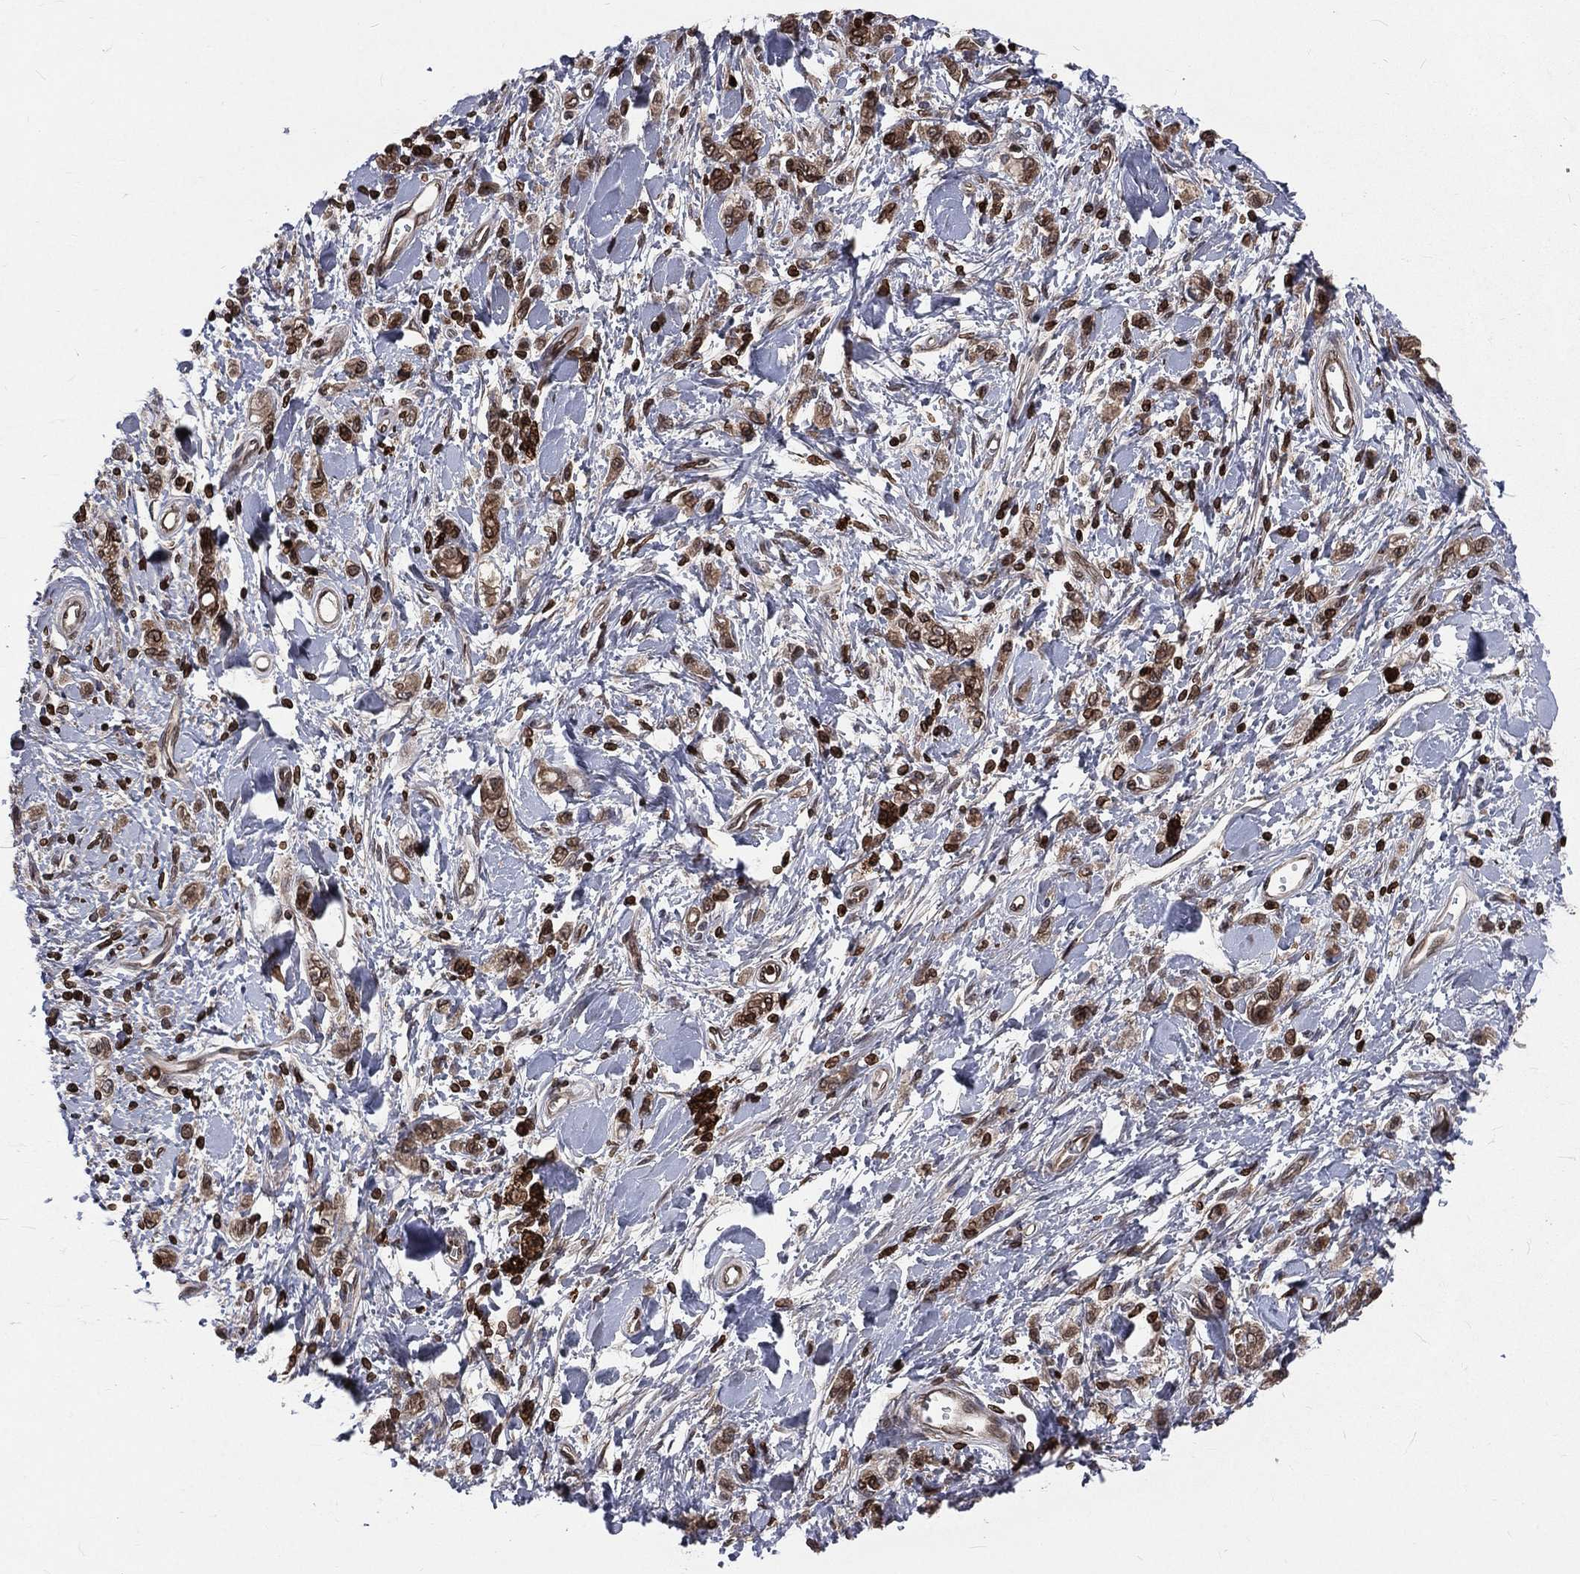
{"staining": {"intensity": "moderate", "quantity": "25%-75%", "location": "nuclear"}, "tissue": "stomach cancer", "cell_type": "Tumor cells", "image_type": "cancer", "snomed": [{"axis": "morphology", "description": "Adenocarcinoma, NOS"}, {"axis": "topography", "description": "Stomach"}], "caption": "Protein staining of stomach adenocarcinoma tissue displays moderate nuclear positivity in approximately 25%-75% of tumor cells.", "gene": "LBR", "patient": {"sex": "male", "age": 77}}